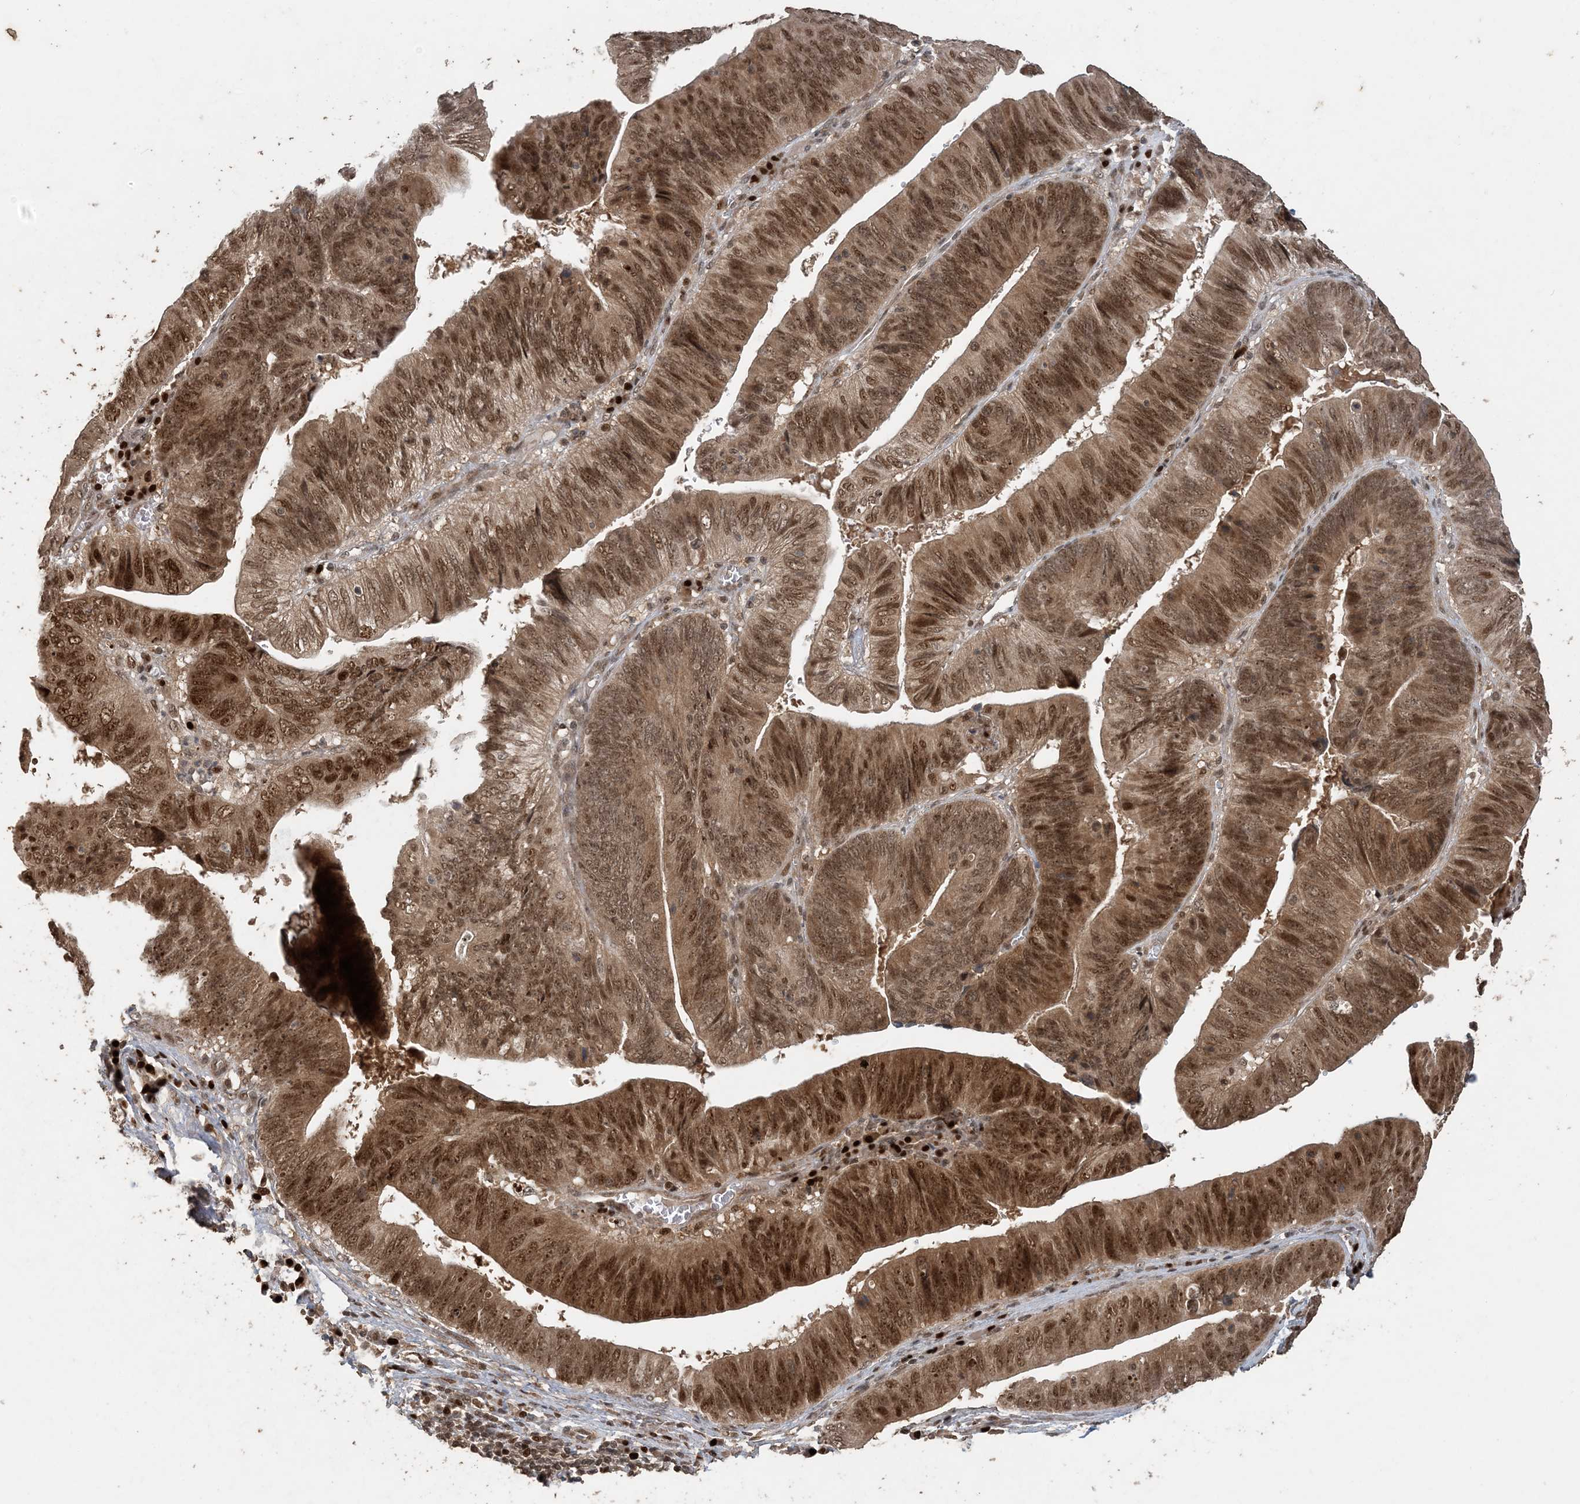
{"staining": {"intensity": "strong", "quantity": ">75%", "location": "cytoplasmic/membranous,nuclear"}, "tissue": "pancreatic cancer", "cell_type": "Tumor cells", "image_type": "cancer", "snomed": [{"axis": "morphology", "description": "Adenocarcinoma, NOS"}, {"axis": "topography", "description": "Pancreas"}], "caption": "Immunohistochemistry of pancreatic adenocarcinoma exhibits high levels of strong cytoplasmic/membranous and nuclear expression in about >75% of tumor cells.", "gene": "ATP13A2", "patient": {"sex": "male", "age": 63}}